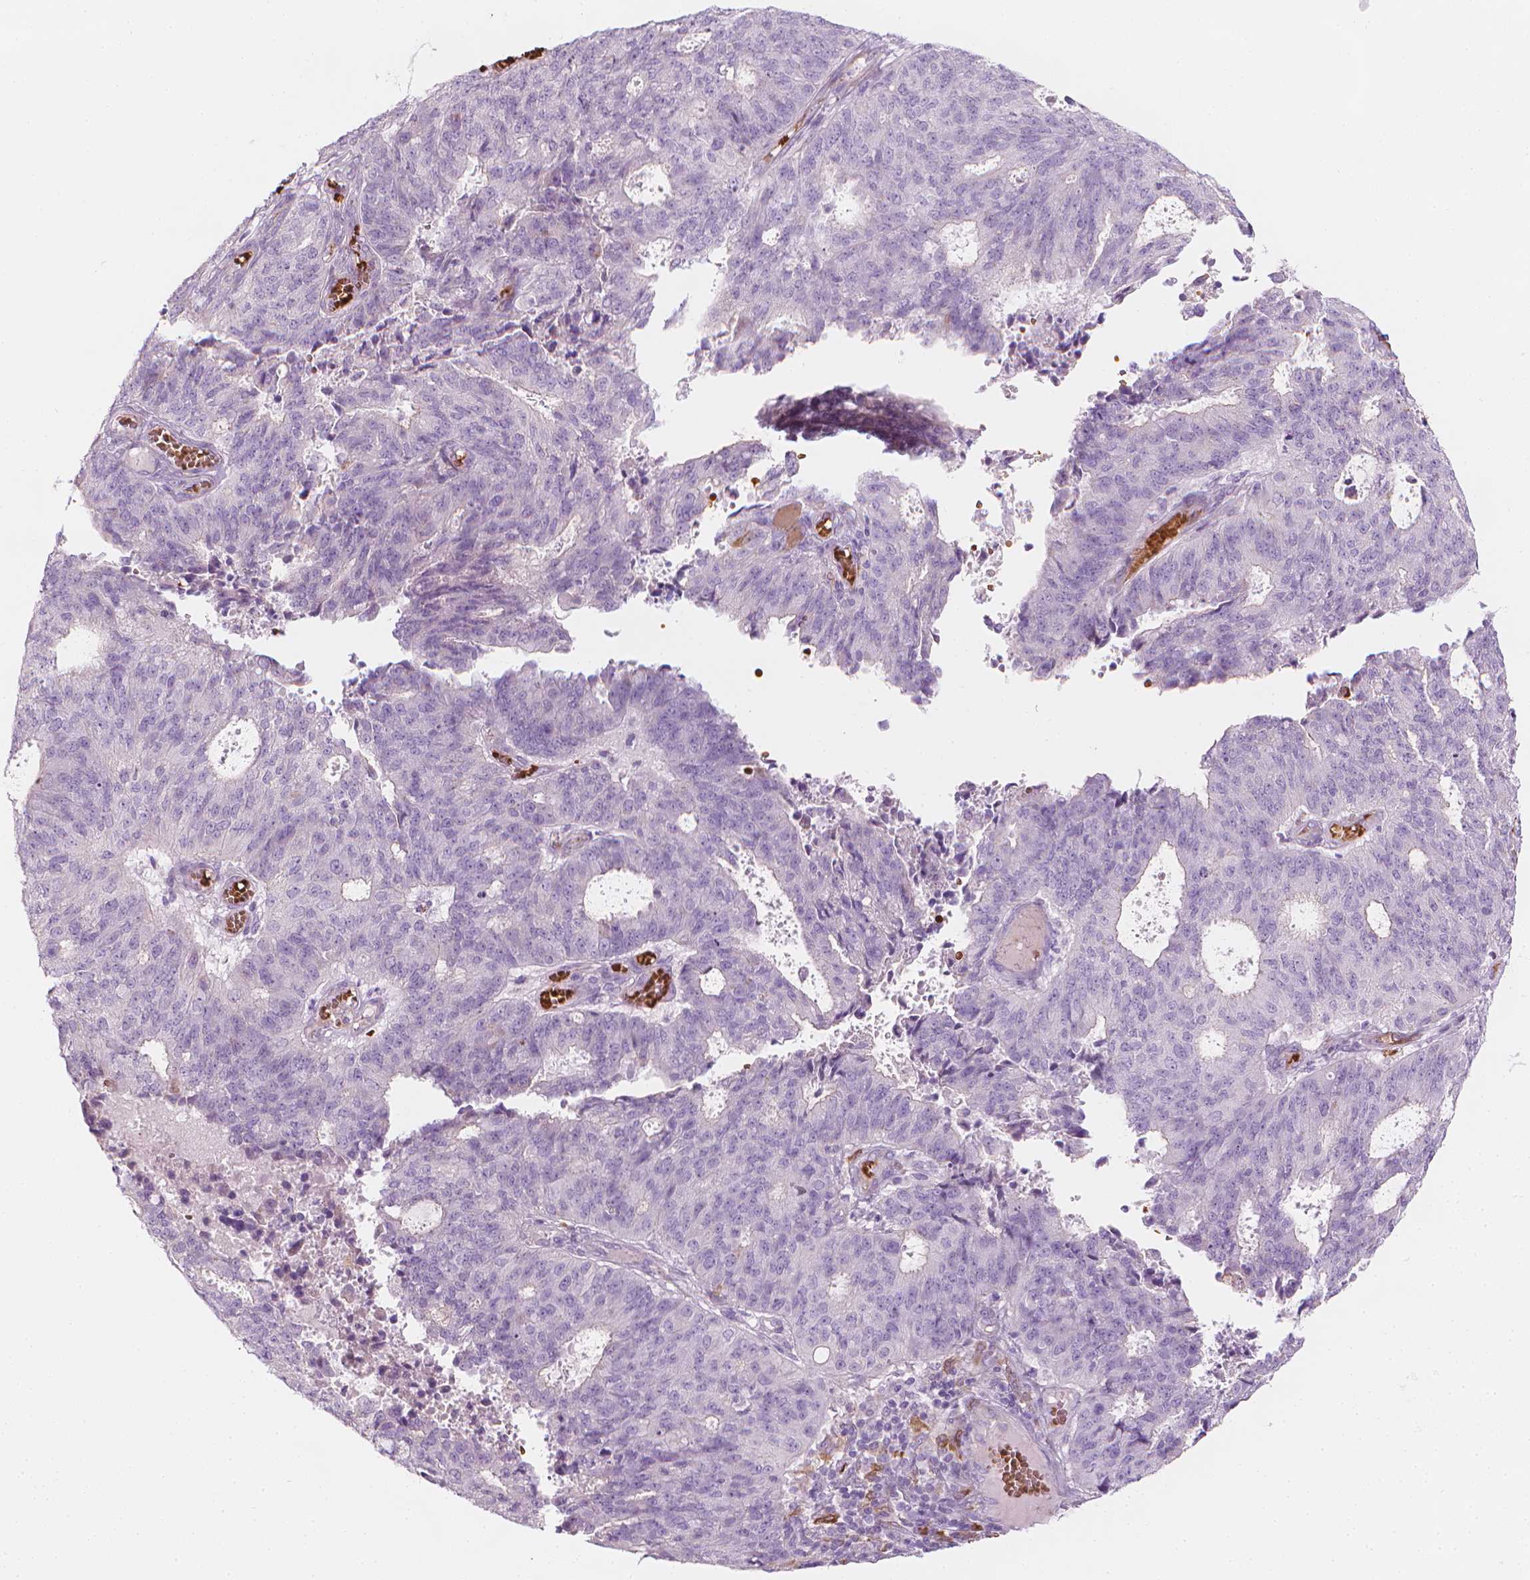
{"staining": {"intensity": "negative", "quantity": "none", "location": "none"}, "tissue": "endometrial cancer", "cell_type": "Tumor cells", "image_type": "cancer", "snomed": [{"axis": "morphology", "description": "Adenocarcinoma, NOS"}, {"axis": "topography", "description": "Endometrium"}], "caption": "Immunohistochemistry micrograph of neoplastic tissue: human endometrial cancer stained with DAB shows no significant protein expression in tumor cells.", "gene": "CES1", "patient": {"sex": "female", "age": 82}}